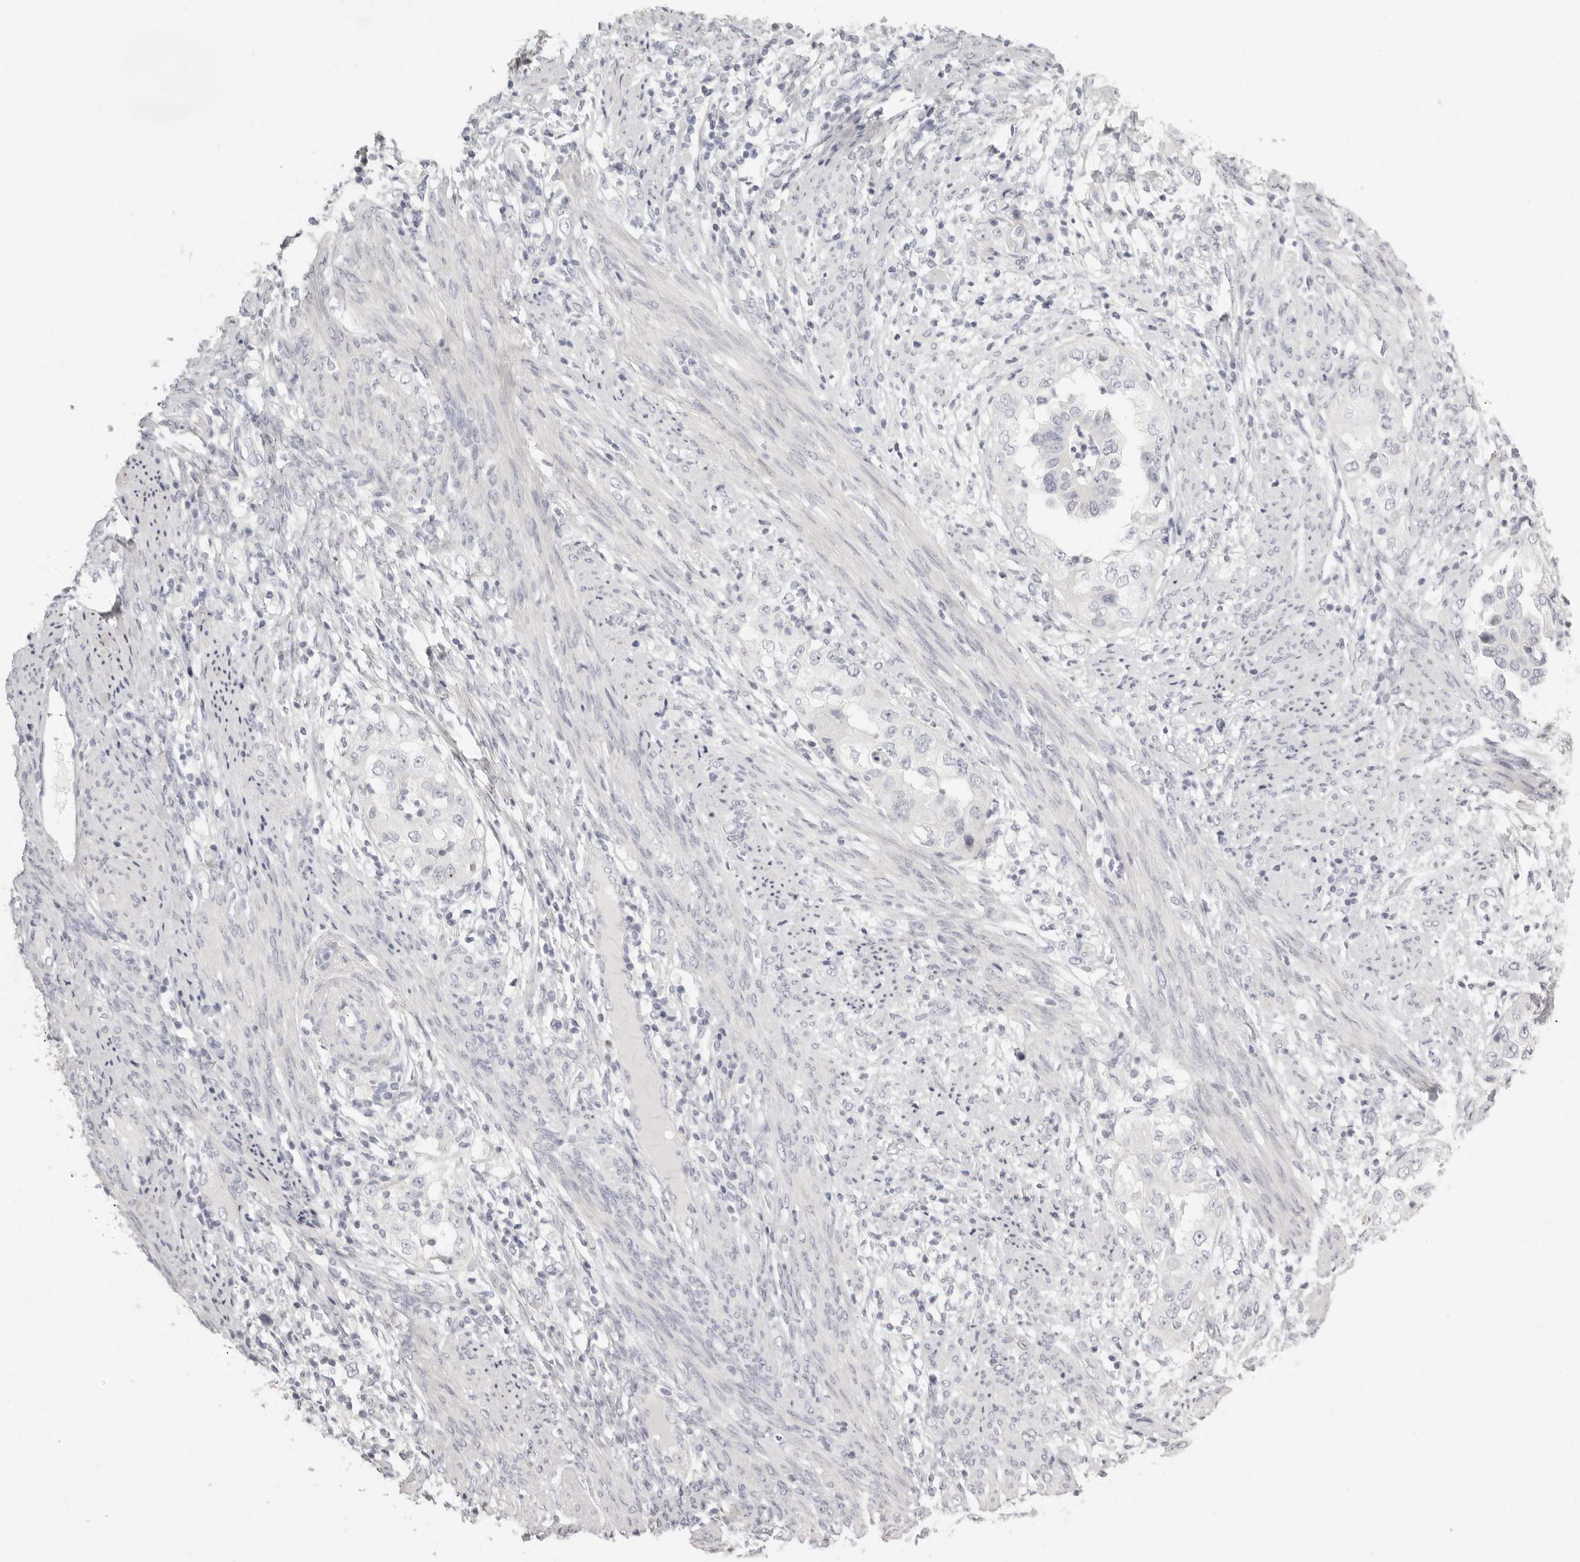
{"staining": {"intensity": "negative", "quantity": "none", "location": "none"}, "tissue": "endometrial cancer", "cell_type": "Tumor cells", "image_type": "cancer", "snomed": [{"axis": "morphology", "description": "Adenocarcinoma, NOS"}, {"axis": "topography", "description": "Endometrium"}], "caption": "Immunohistochemical staining of human endometrial cancer shows no significant staining in tumor cells.", "gene": "FABP1", "patient": {"sex": "female", "age": 85}}